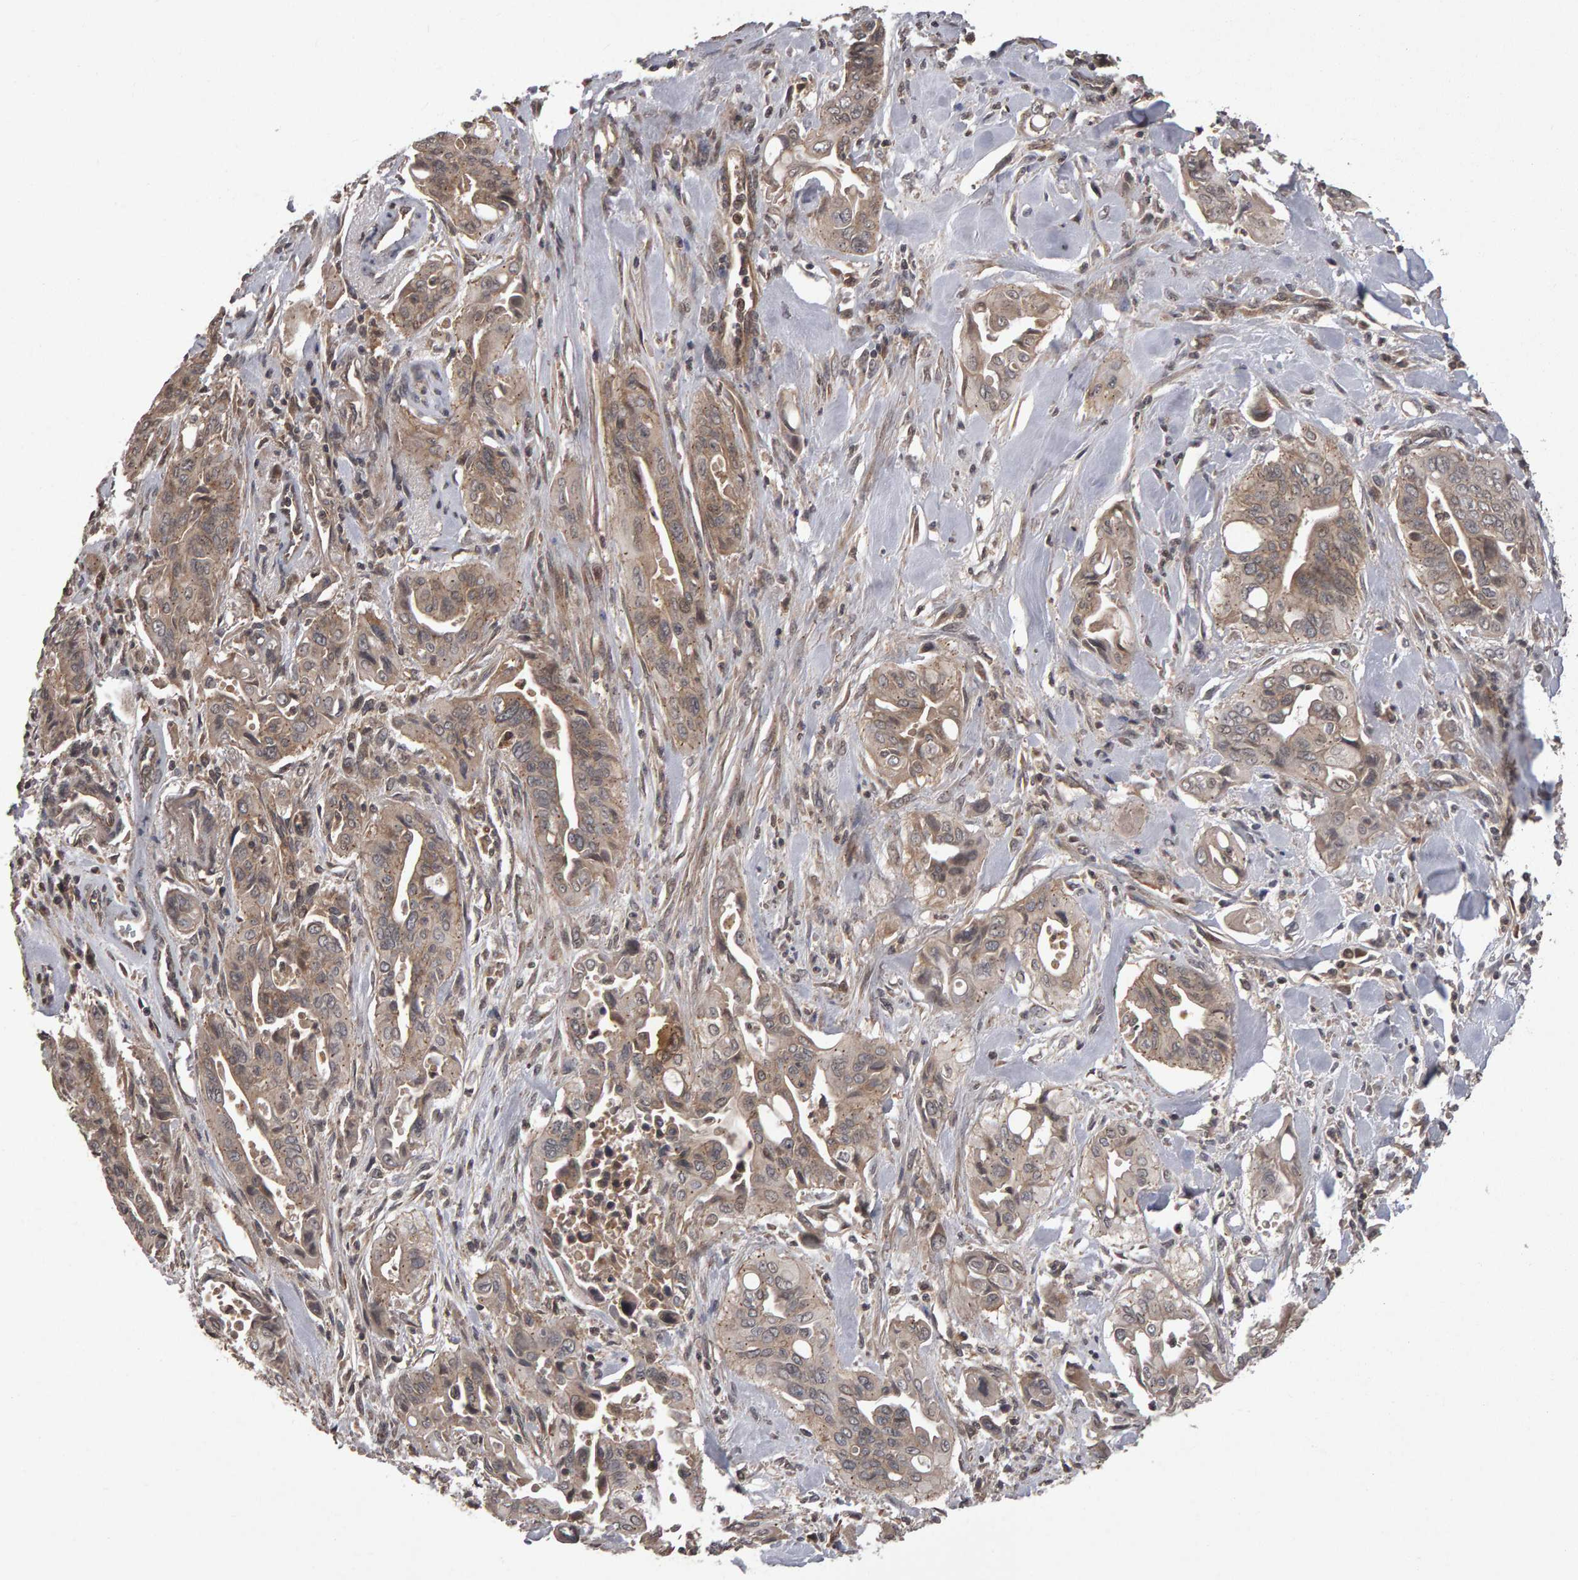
{"staining": {"intensity": "weak", "quantity": ">75%", "location": "cytoplasmic/membranous"}, "tissue": "pancreatic cancer", "cell_type": "Tumor cells", "image_type": "cancer", "snomed": [{"axis": "morphology", "description": "Adenocarcinoma, NOS"}, {"axis": "topography", "description": "Pancreas"}], "caption": "Tumor cells exhibit low levels of weak cytoplasmic/membranous staining in about >75% of cells in human adenocarcinoma (pancreatic).", "gene": "SCRIB", "patient": {"sex": "male", "age": 77}}